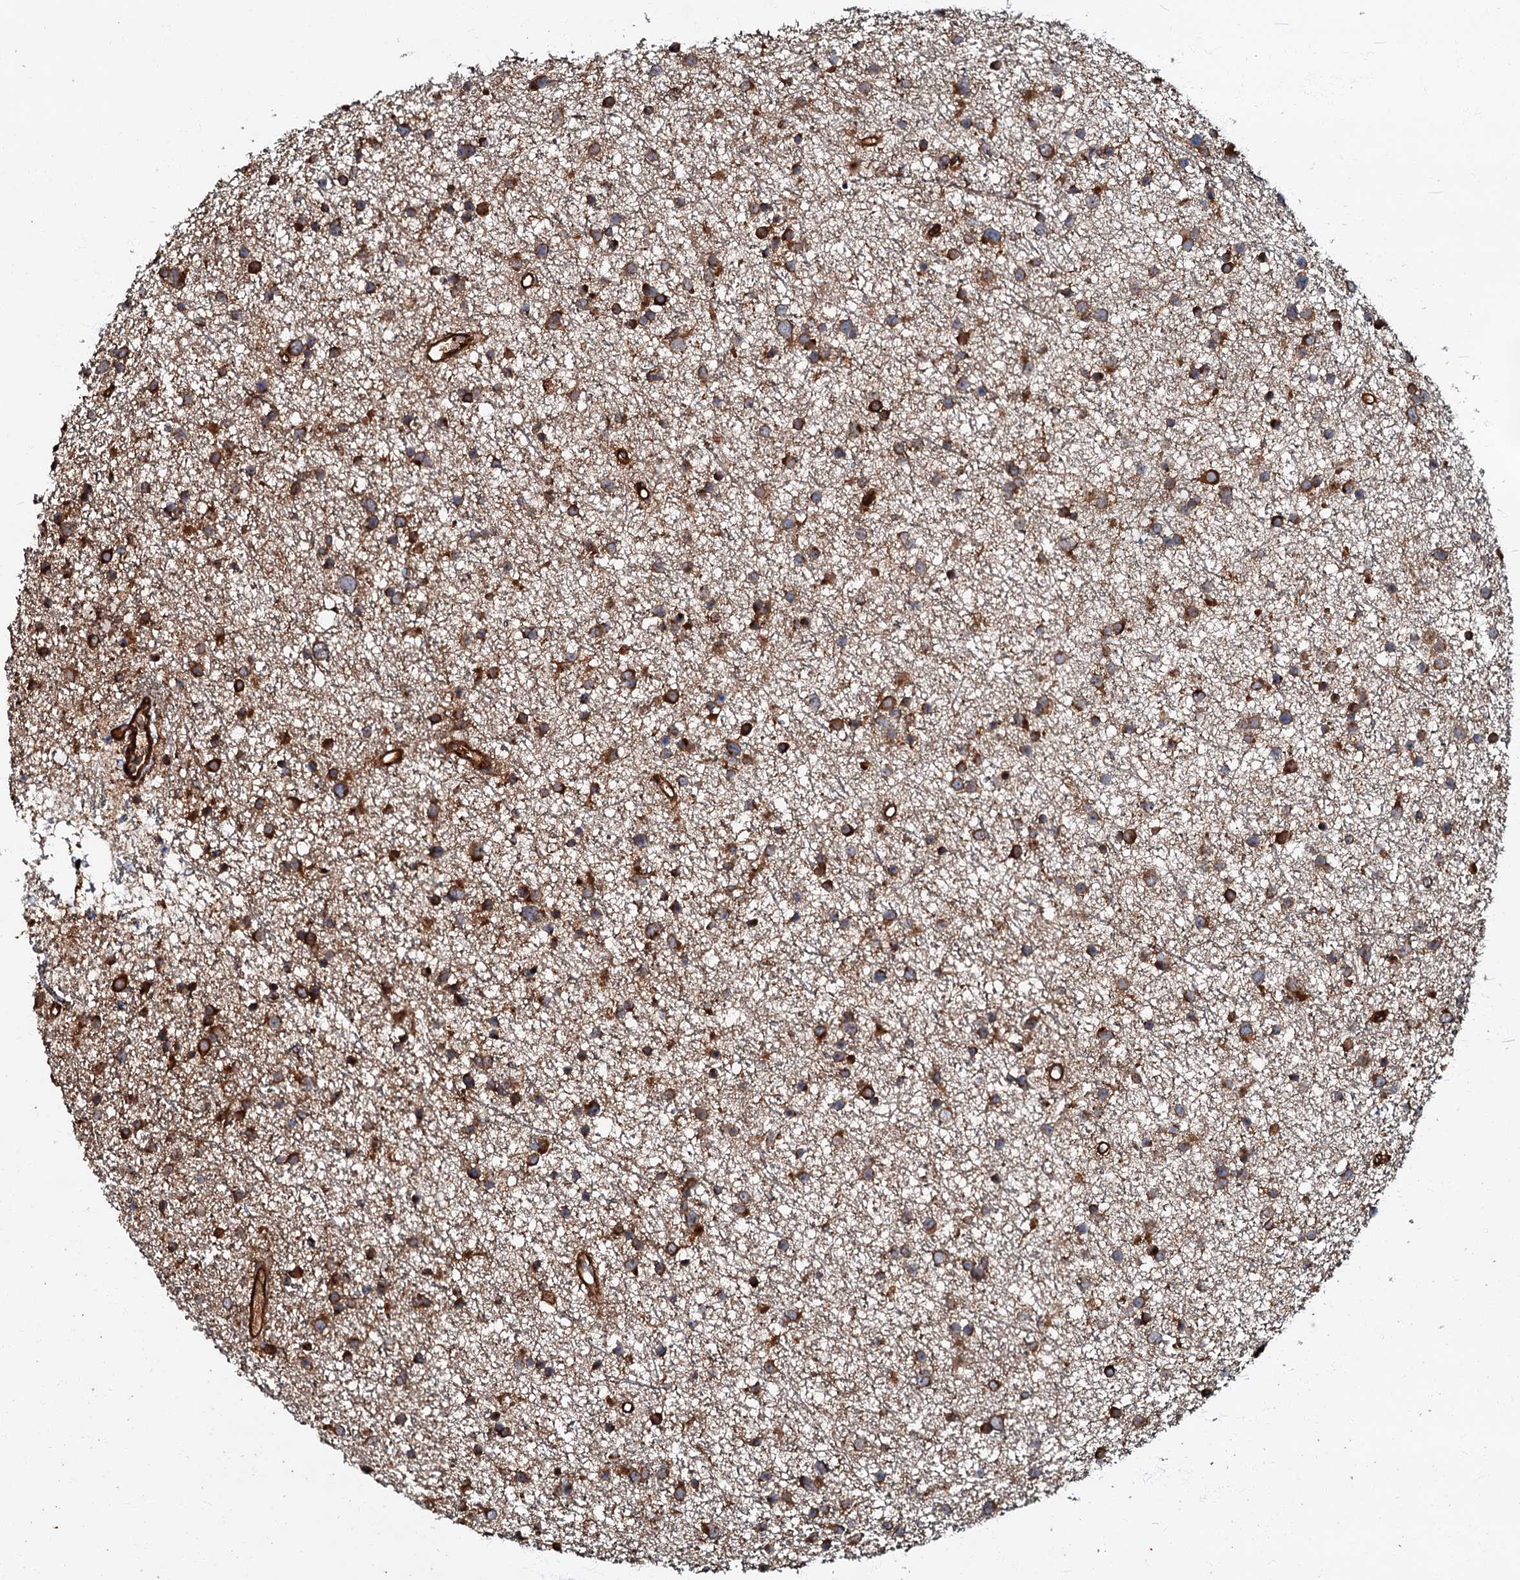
{"staining": {"intensity": "strong", "quantity": ">75%", "location": "cytoplasmic/membranous"}, "tissue": "glioma", "cell_type": "Tumor cells", "image_type": "cancer", "snomed": [{"axis": "morphology", "description": "Glioma, malignant, Low grade"}, {"axis": "topography", "description": "Cerebral cortex"}], "caption": "Human low-grade glioma (malignant) stained with a brown dye demonstrates strong cytoplasmic/membranous positive positivity in approximately >75% of tumor cells.", "gene": "BLOC1S6", "patient": {"sex": "female", "age": 39}}